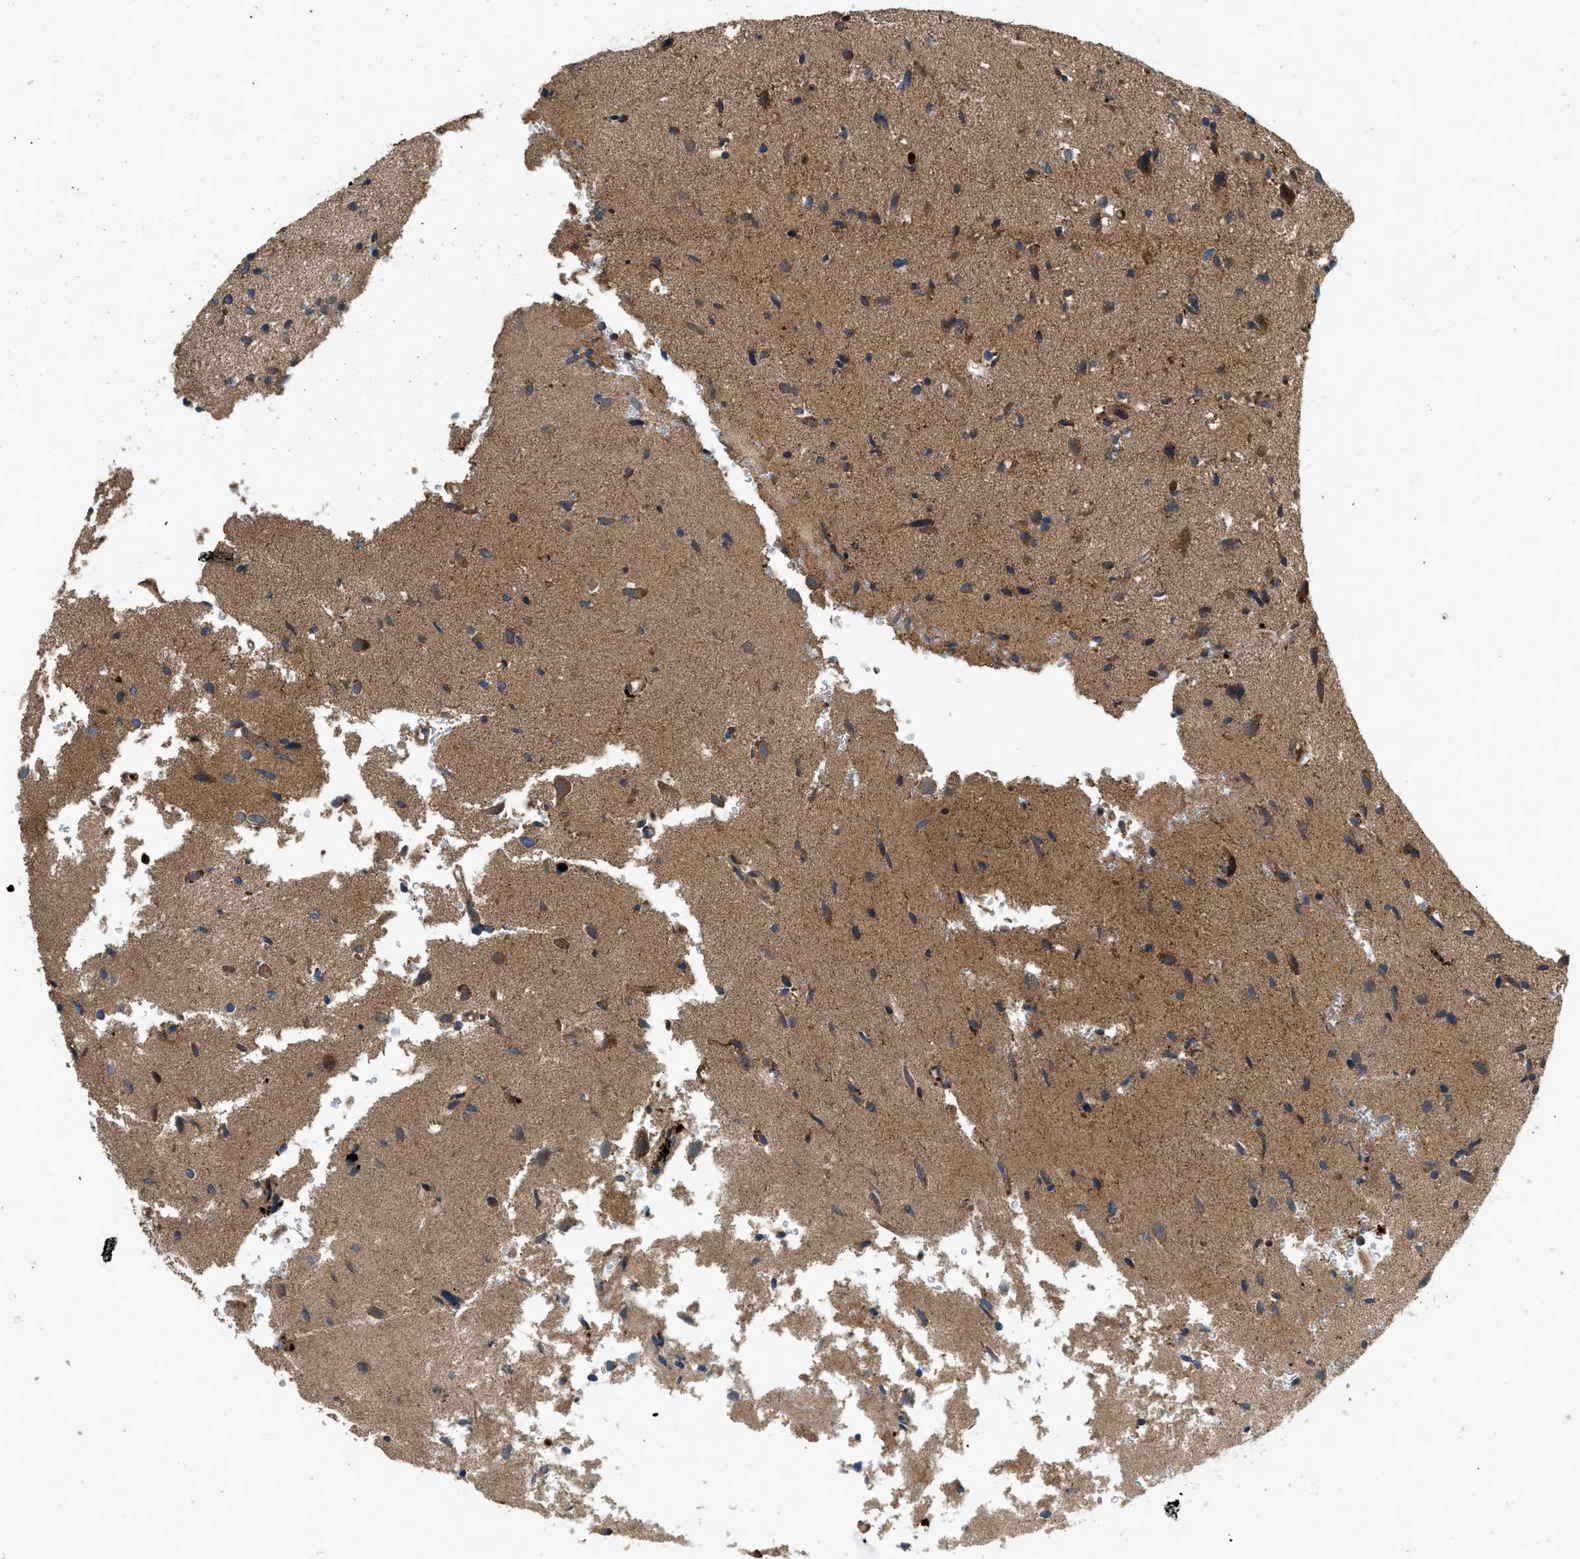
{"staining": {"intensity": "weak", "quantity": "<25%", "location": "cytoplasmic/membranous"}, "tissue": "glioma", "cell_type": "Tumor cells", "image_type": "cancer", "snomed": [{"axis": "morphology", "description": "Glioma, malignant, High grade"}, {"axis": "topography", "description": "Brain"}], "caption": "High-grade glioma (malignant) was stained to show a protein in brown. There is no significant expression in tumor cells.", "gene": "CNNM3", "patient": {"sex": "male", "age": 33}}